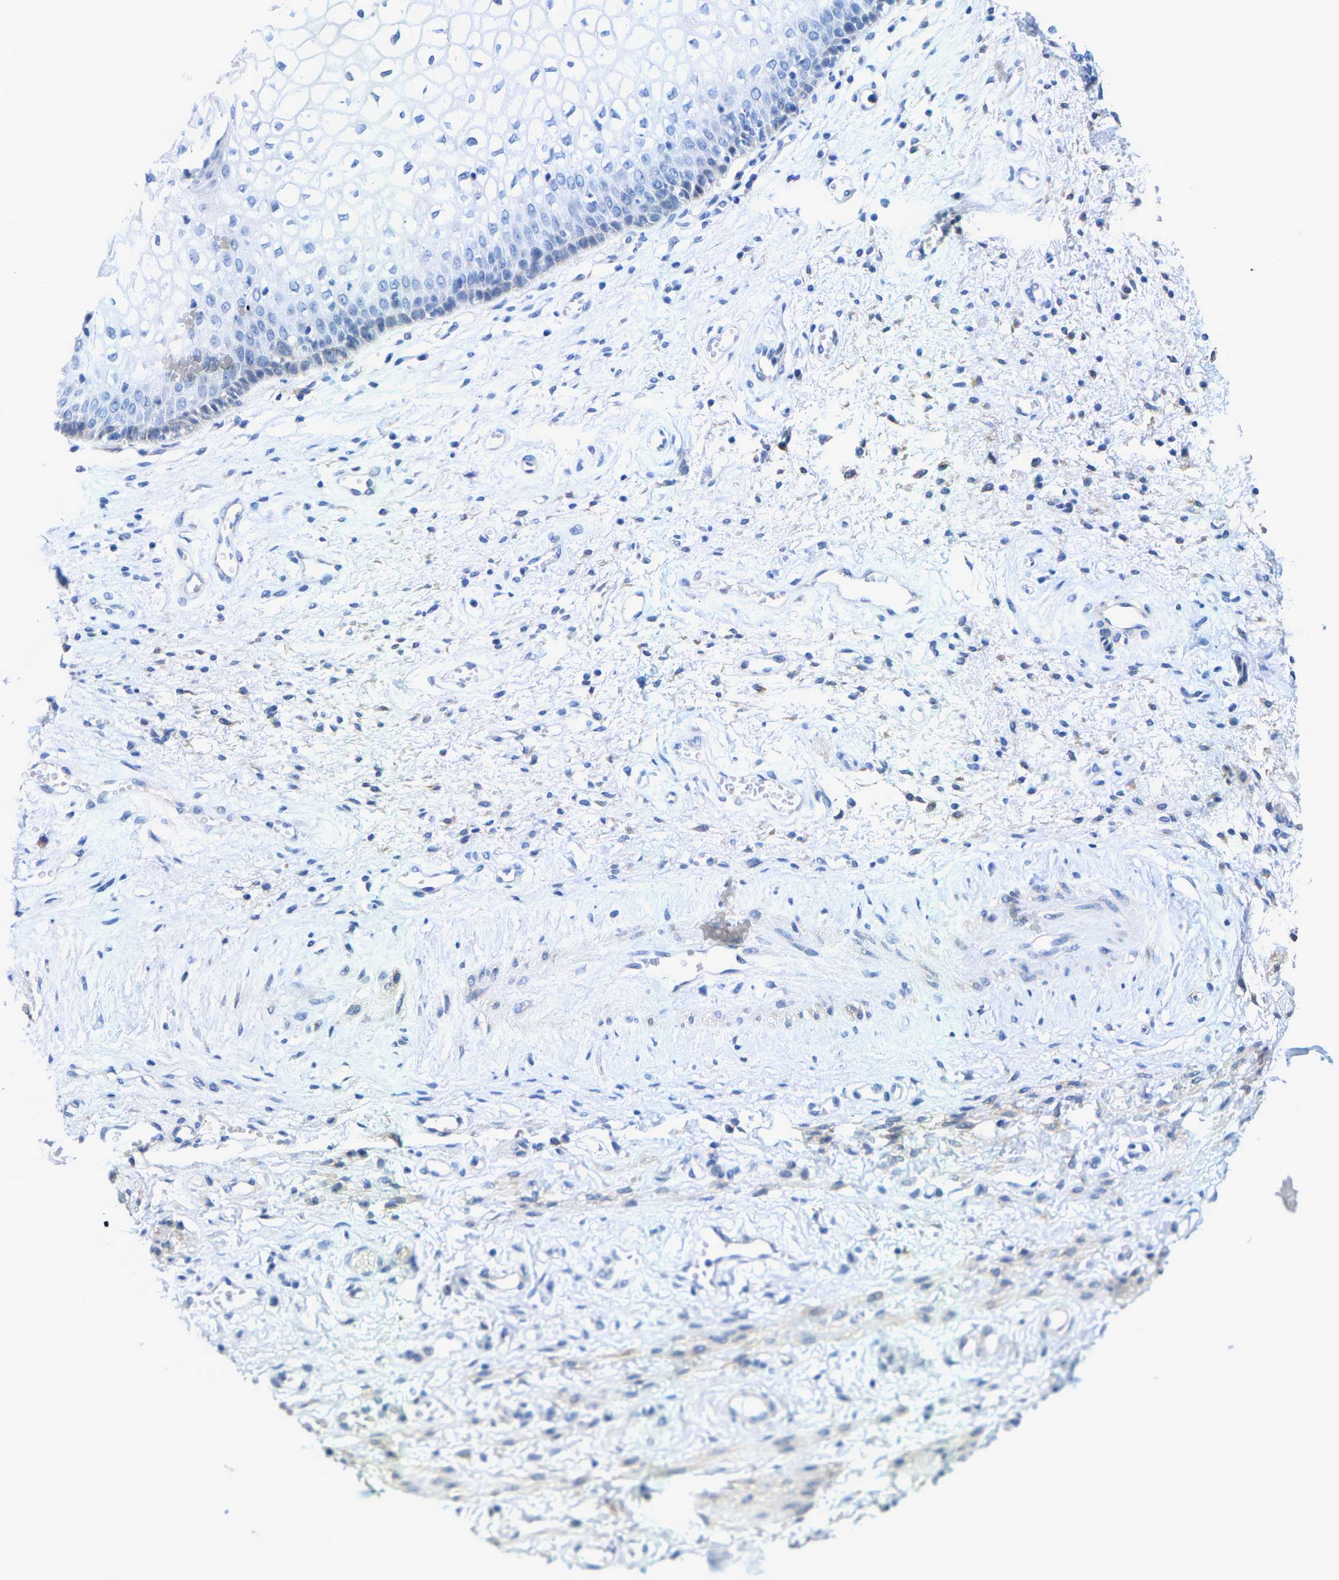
{"staining": {"intensity": "negative", "quantity": "none", "location": "none"}, "tissue": "vagina", "cell_type": "Squamous epithelial cells", "image_type": "normal", "snomed": [{"axis": "morphology", "description": "Normal tissue, NOS"}, {"axis": "topography", "description": "Vagina"}], "caption": "This image is of unremarkable vagina stained with immunohistochemistry to label a protein in brown with the nuclei are counter-stained blue. There is no expression in squamous epithelial cells.", "gene": "DSCAM", "patient": {"sex": "female", "age": 34}}